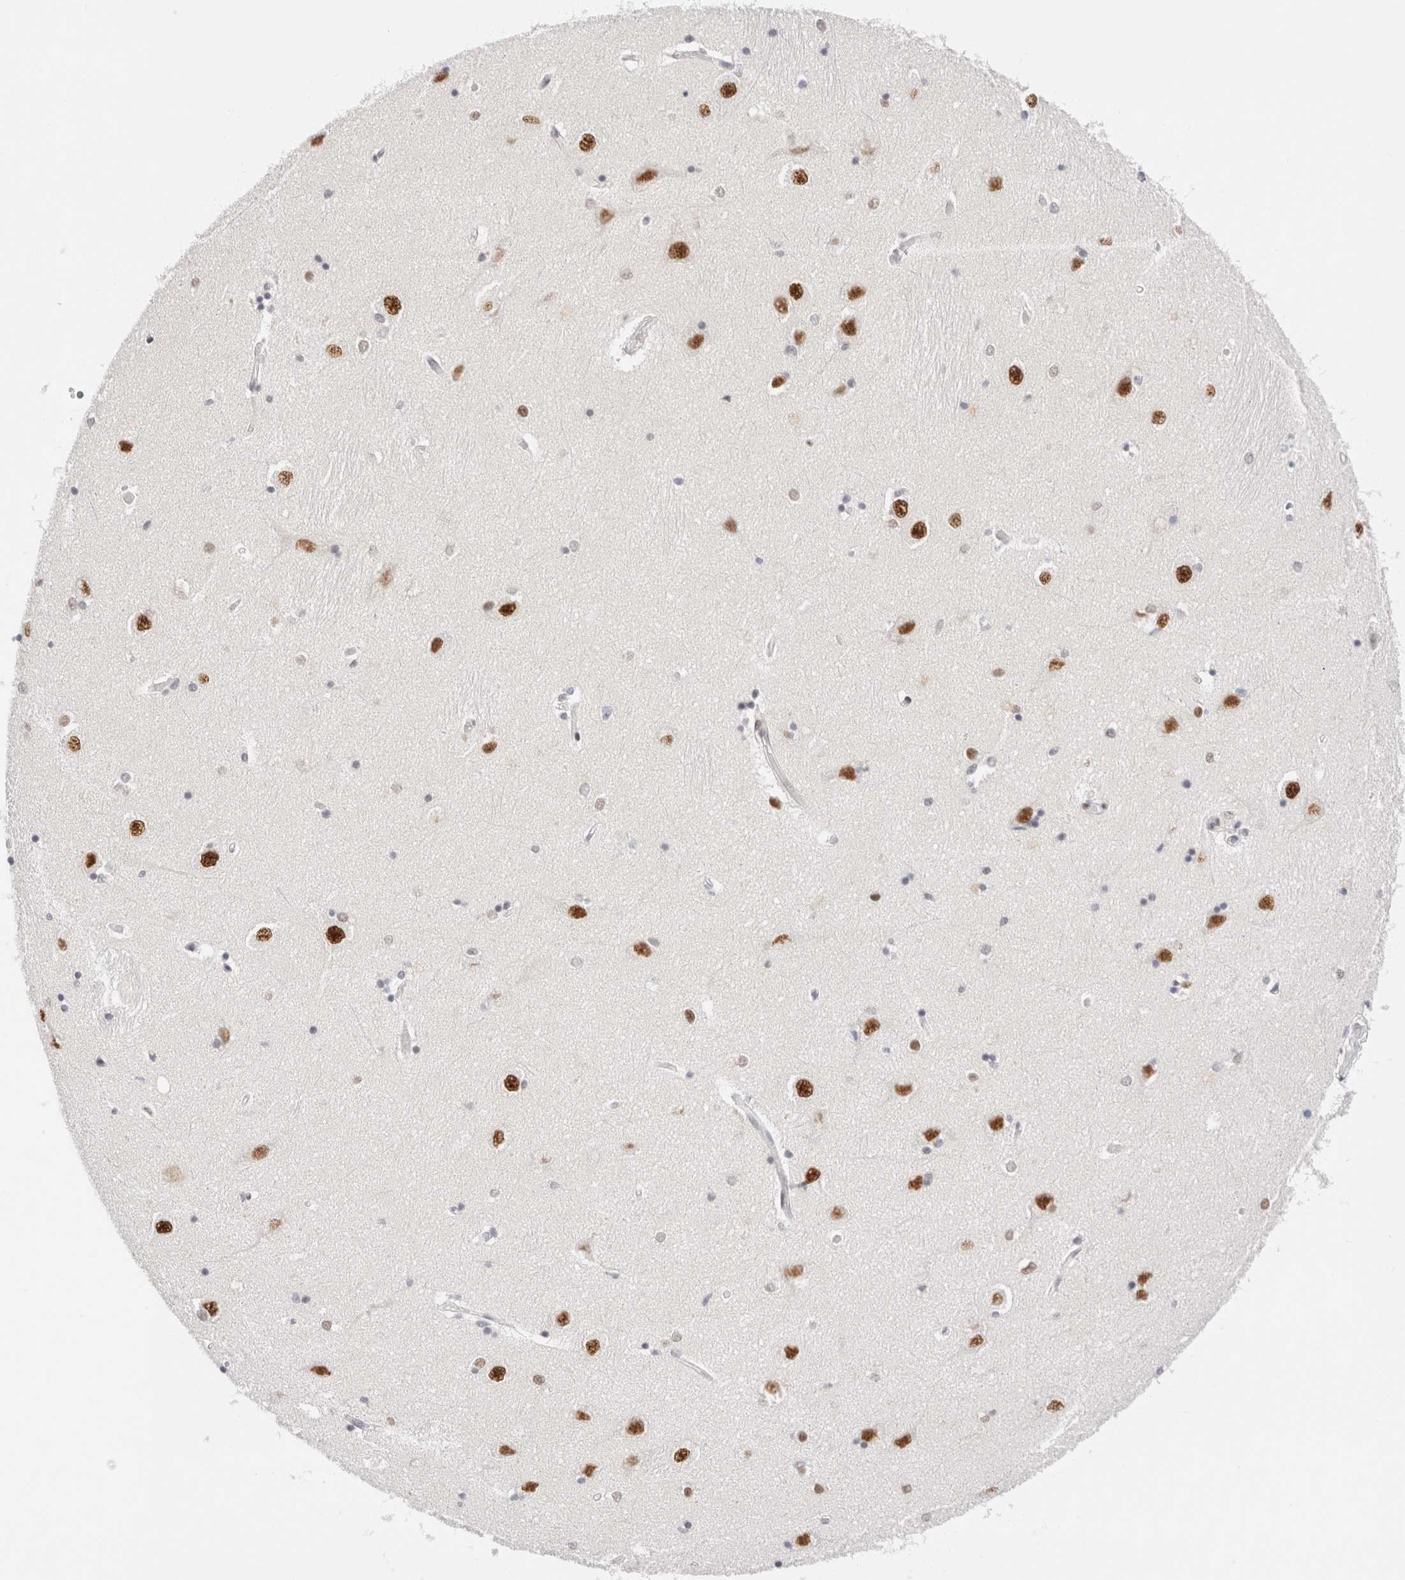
{"staining": {"intensity": "moderate", "quantity": "25%-75%", "location": "nuclear"}, "tissue": "hippocampus", "cell_type": "Glial cells", "image_type": "normal", "snomed": [{"axis": "morphology", "description": "Normal tissue, NOS"}, {"axis": "topography", "description": "Hippocampus"}], "caption": "Glial cells demonstrate medium levels of moderate nuclear expression in approximately 25%-75% of cells in normal human hippocampus. Using DAB (3,3'-diaminobenzidine) (brown) and hematoxylin (blue) stains, captured at high magnification using brightfield microscopy.", "gene": "ZNF282", "patient": {"sex": "male", "age": 45}}